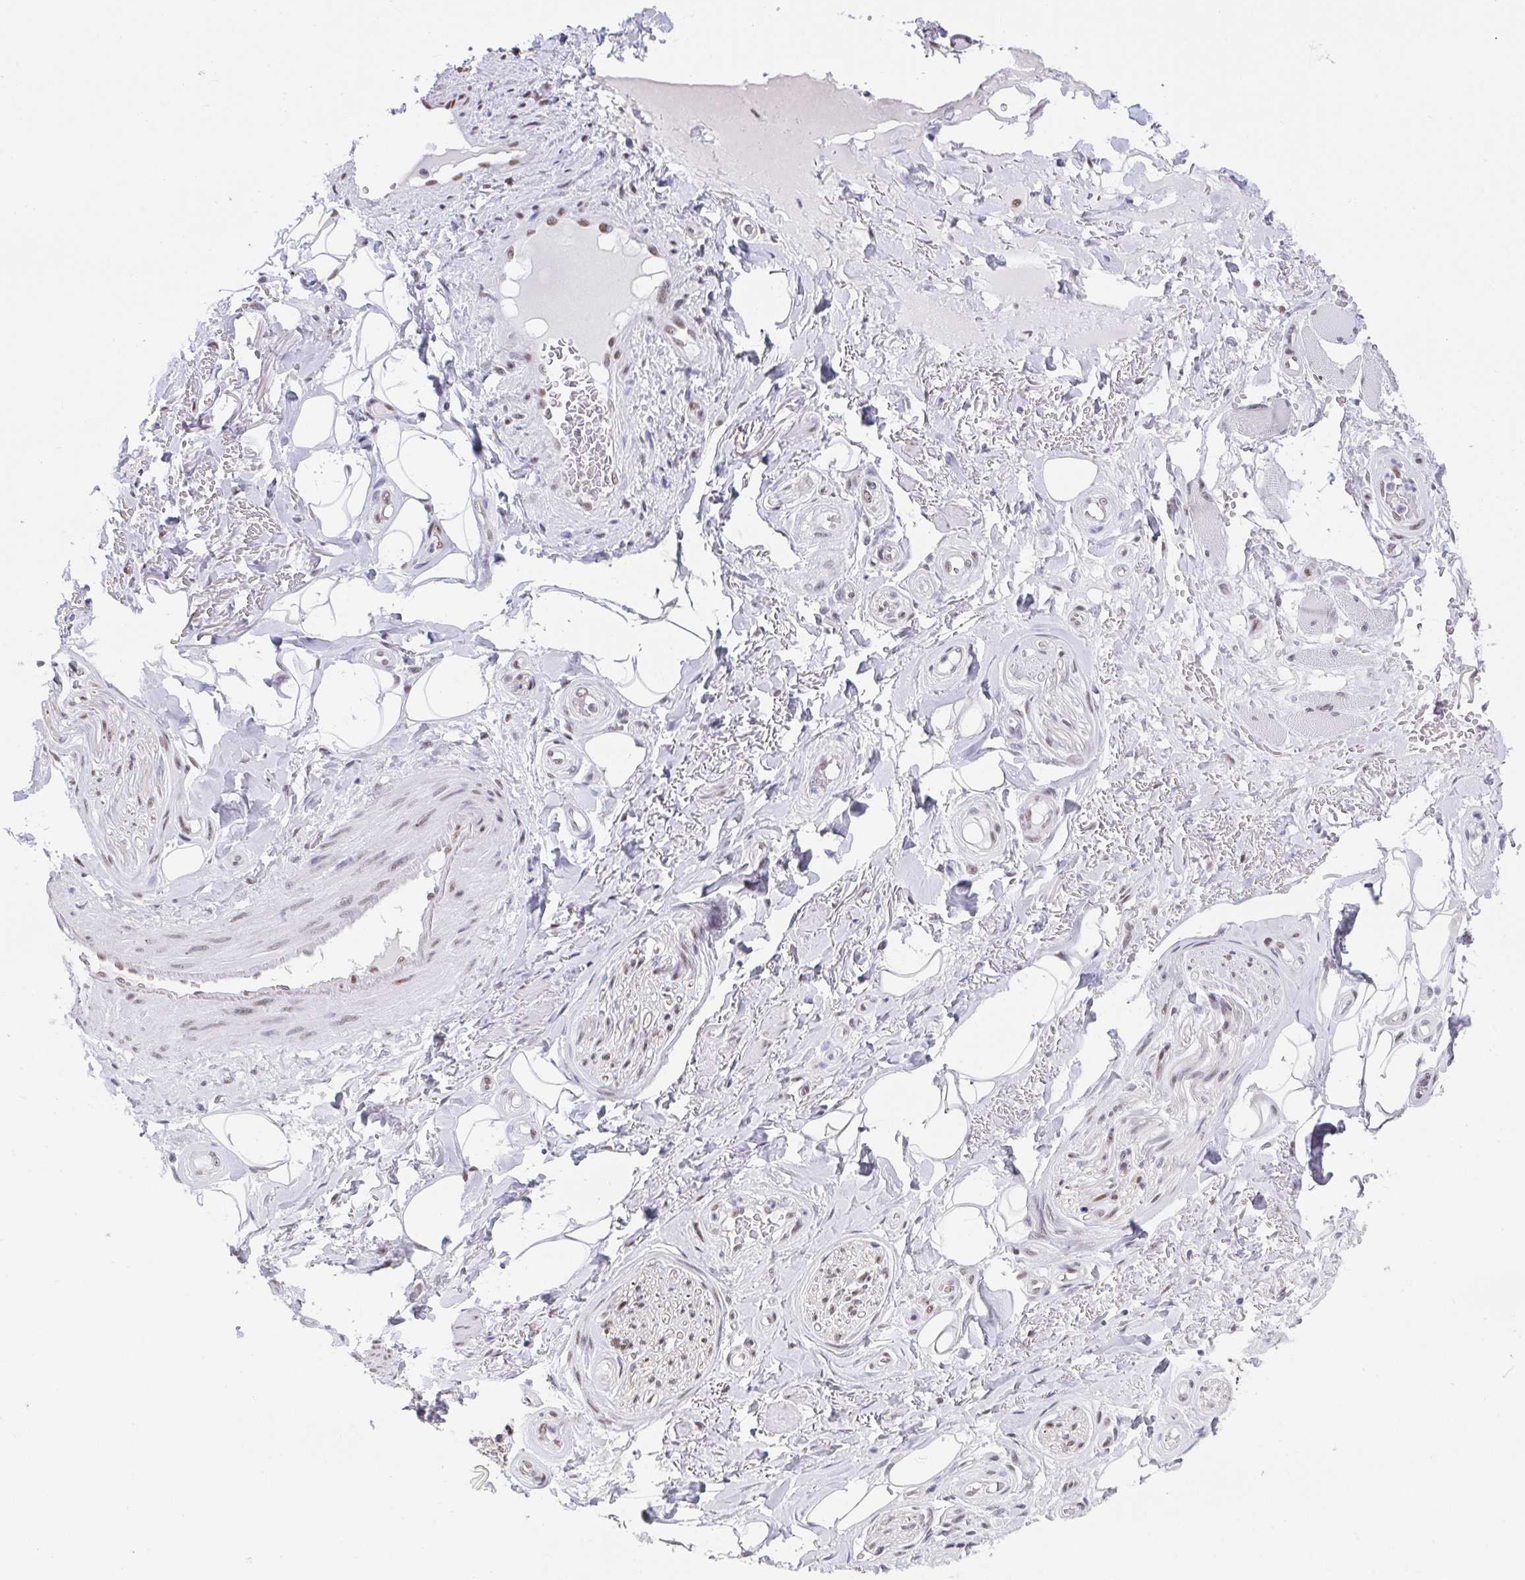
{"staining": {"intensity": "negative", "quantity": "none", "location": "none"}, "tissue": "adipose tissue", "cell_type": "Adipocytes", "image_type": "normal", "snomed": [{"axis": "morphology", "description": "Normal tissue, NOS"}, {"axis": "topography", "description": "Anal"}, {"axis": "topography", "description": "Peripheral nerve tissue"}], "caption": "IHC image of benign adipose tissue stained for a protein (brown), which displays no expression in adipocytes. (DAB immunohistochemistry with hematoxylin counter stain).", "gene": "SLC7A10", "patient": {"sex": "male", "age": 53}}